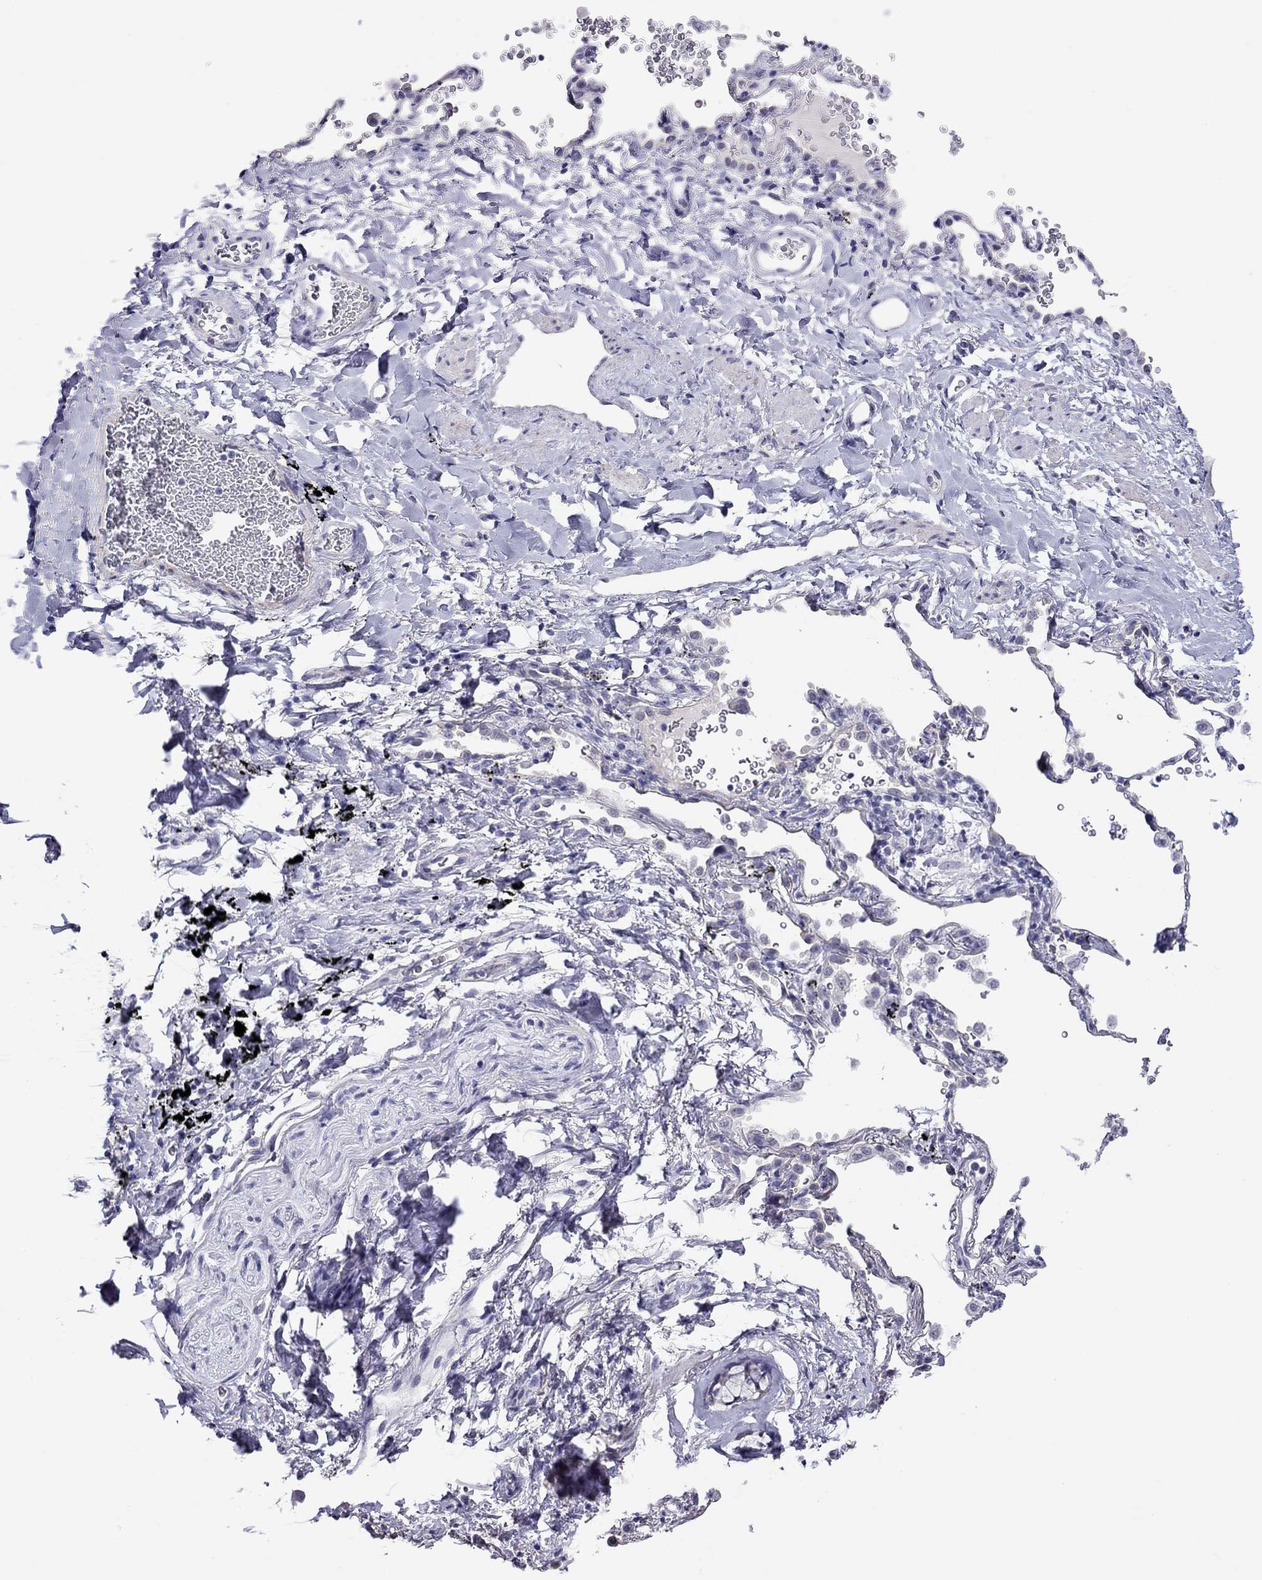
{"staining": {"intensity": "negative", "quantity": "none", "location": "none"}, "tissue": "soft tissue", "cell_type": "Fibroblasts", "image_type": "normal", "snomed": [{"axis": "morphology", "description": "Normal tissue, NOS"}, {"axis": "morphology", "description": "Adenocarcinoma, NOS"}, {"axis": "topography", "description": "Cartilage tissue"}, {"axis": "topography", "description": "Lung"}], "caption": "High power microscopy histopathology image of an immunohistochemistry photomicrograph of normal soft tissue, revealing no significant expression in fibroblasts.", "gene": "MYMX", "patient": {"sex": "male", "age": 59}}